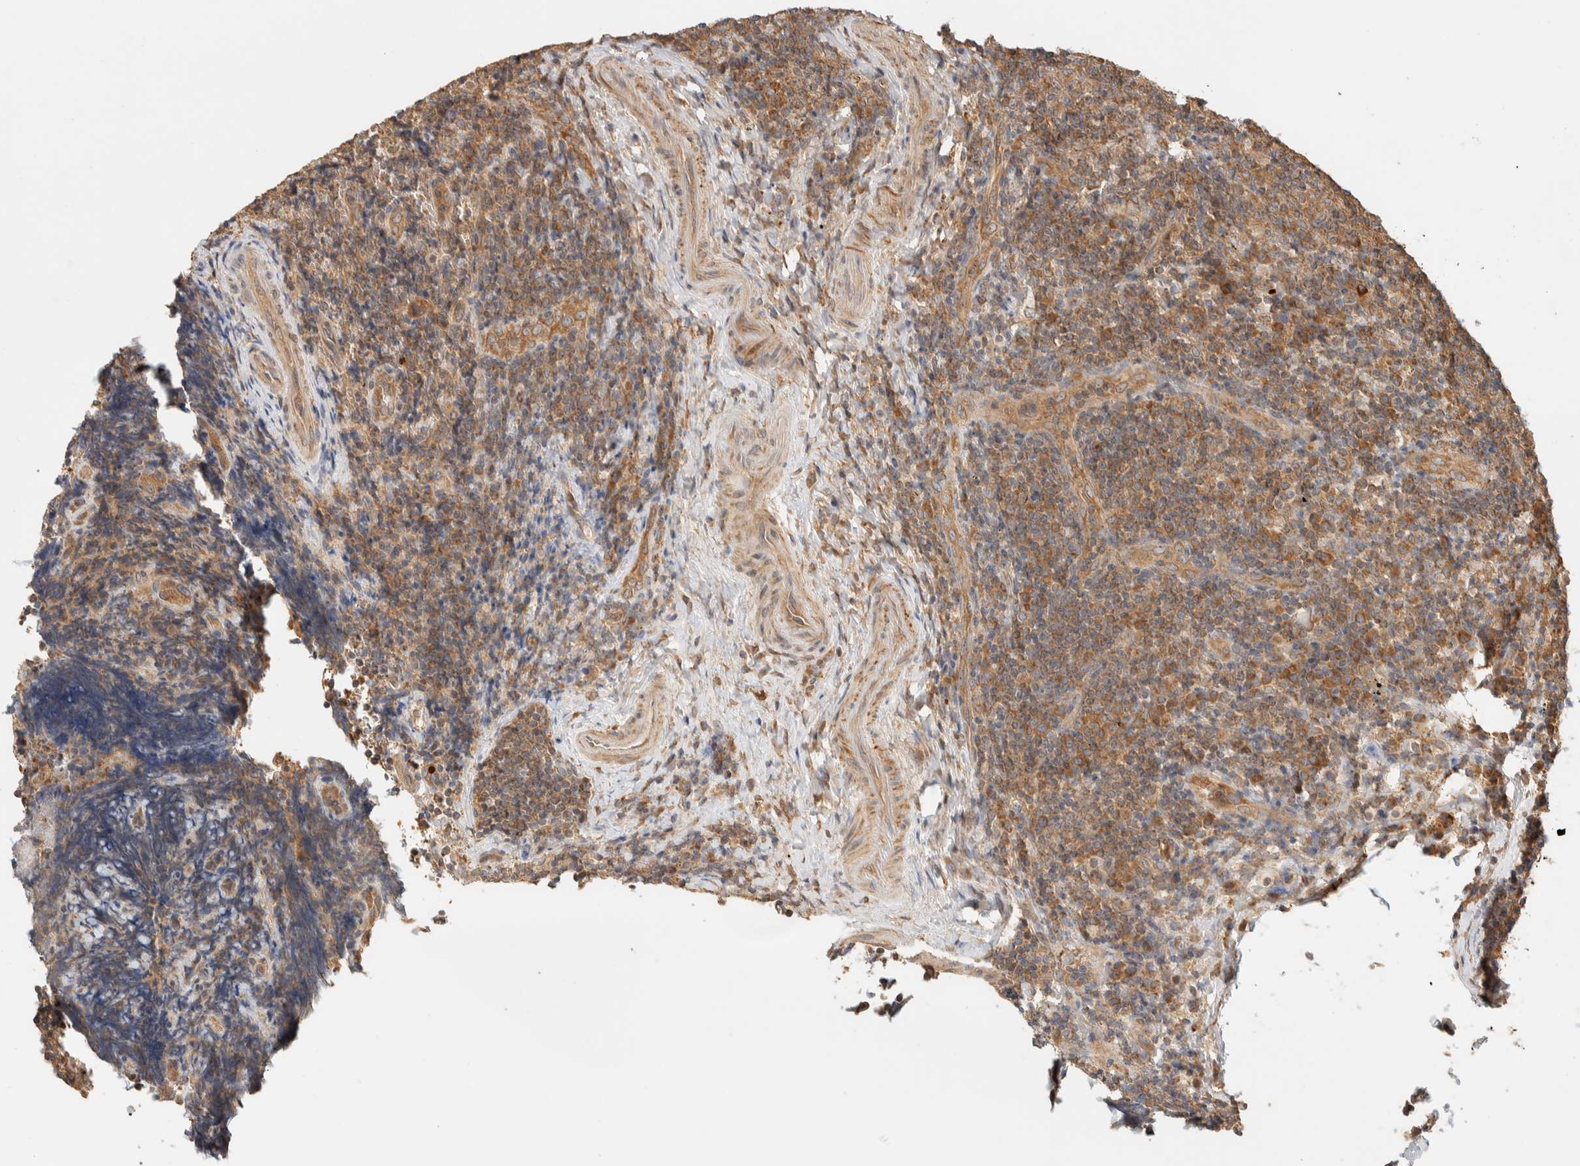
{"staining": {"intensity": "moderate", "quantity": ">75%", "location": "cytoplasmic/membranous"}, "tissue": "lymphoma", "cell_type": "Tumor cells", "image_type": "cancer", "snomed": [{"axis": "morphology", "description": "Malignant lymphoma, non-Hodgkin's type, High grade"}, {"axis": "topography", "description": "Tonsil"}], "caption": "Human high-grade malignant lymphoma, non-Hodgkin's type stained for a protein (brown) exhibits moderate cytoplasmic/membranous positive staining in about >75% of tumor cells.", "gene": "TTI2", "patient": {"sex": "female", "age": 36}}